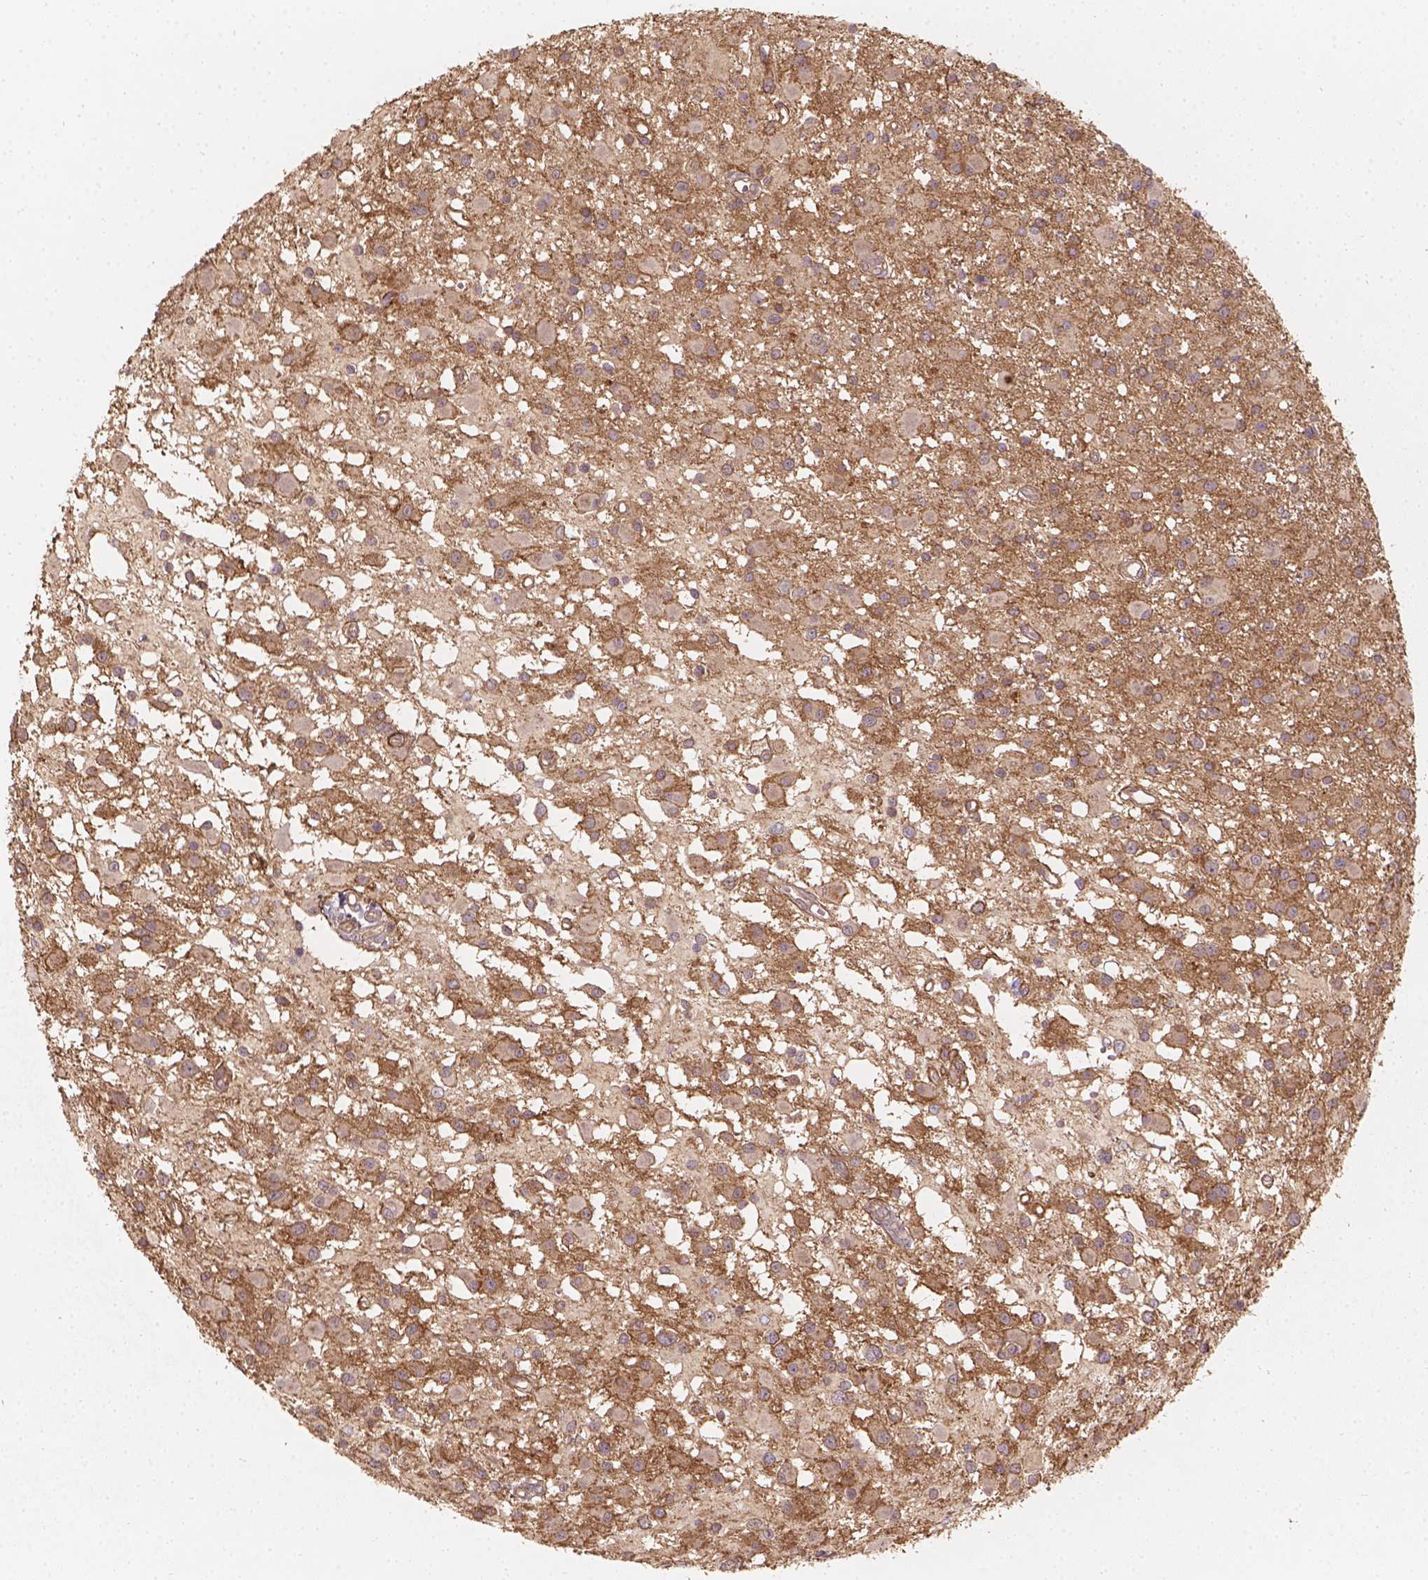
{"staining": {"intensity": "weak", "quantity": ">75%", "location": "cytoplasmic/membranous"}, "tissue": "glioma", "cell_type": "Tumor cells", "image_type": "cancer", "snomed": [{"axis": "morphology", "description": "Glioma, malignant, High grade"}, {"axis": "topography", "description": "Brain"}], "caption": "IHC staining of glioma, which reveals low levels of weak cytoplasmic/membranous positivity in approximately >75% of tumor cells indicating weak cytoplasmic/membranous protein staining. The staining was performed using DAB (brown) for protein detection and nuclei were counterstained in hematoxylin (blue).", "gene": "XPR1", "patient": {"sex": "male", "age": 54}}